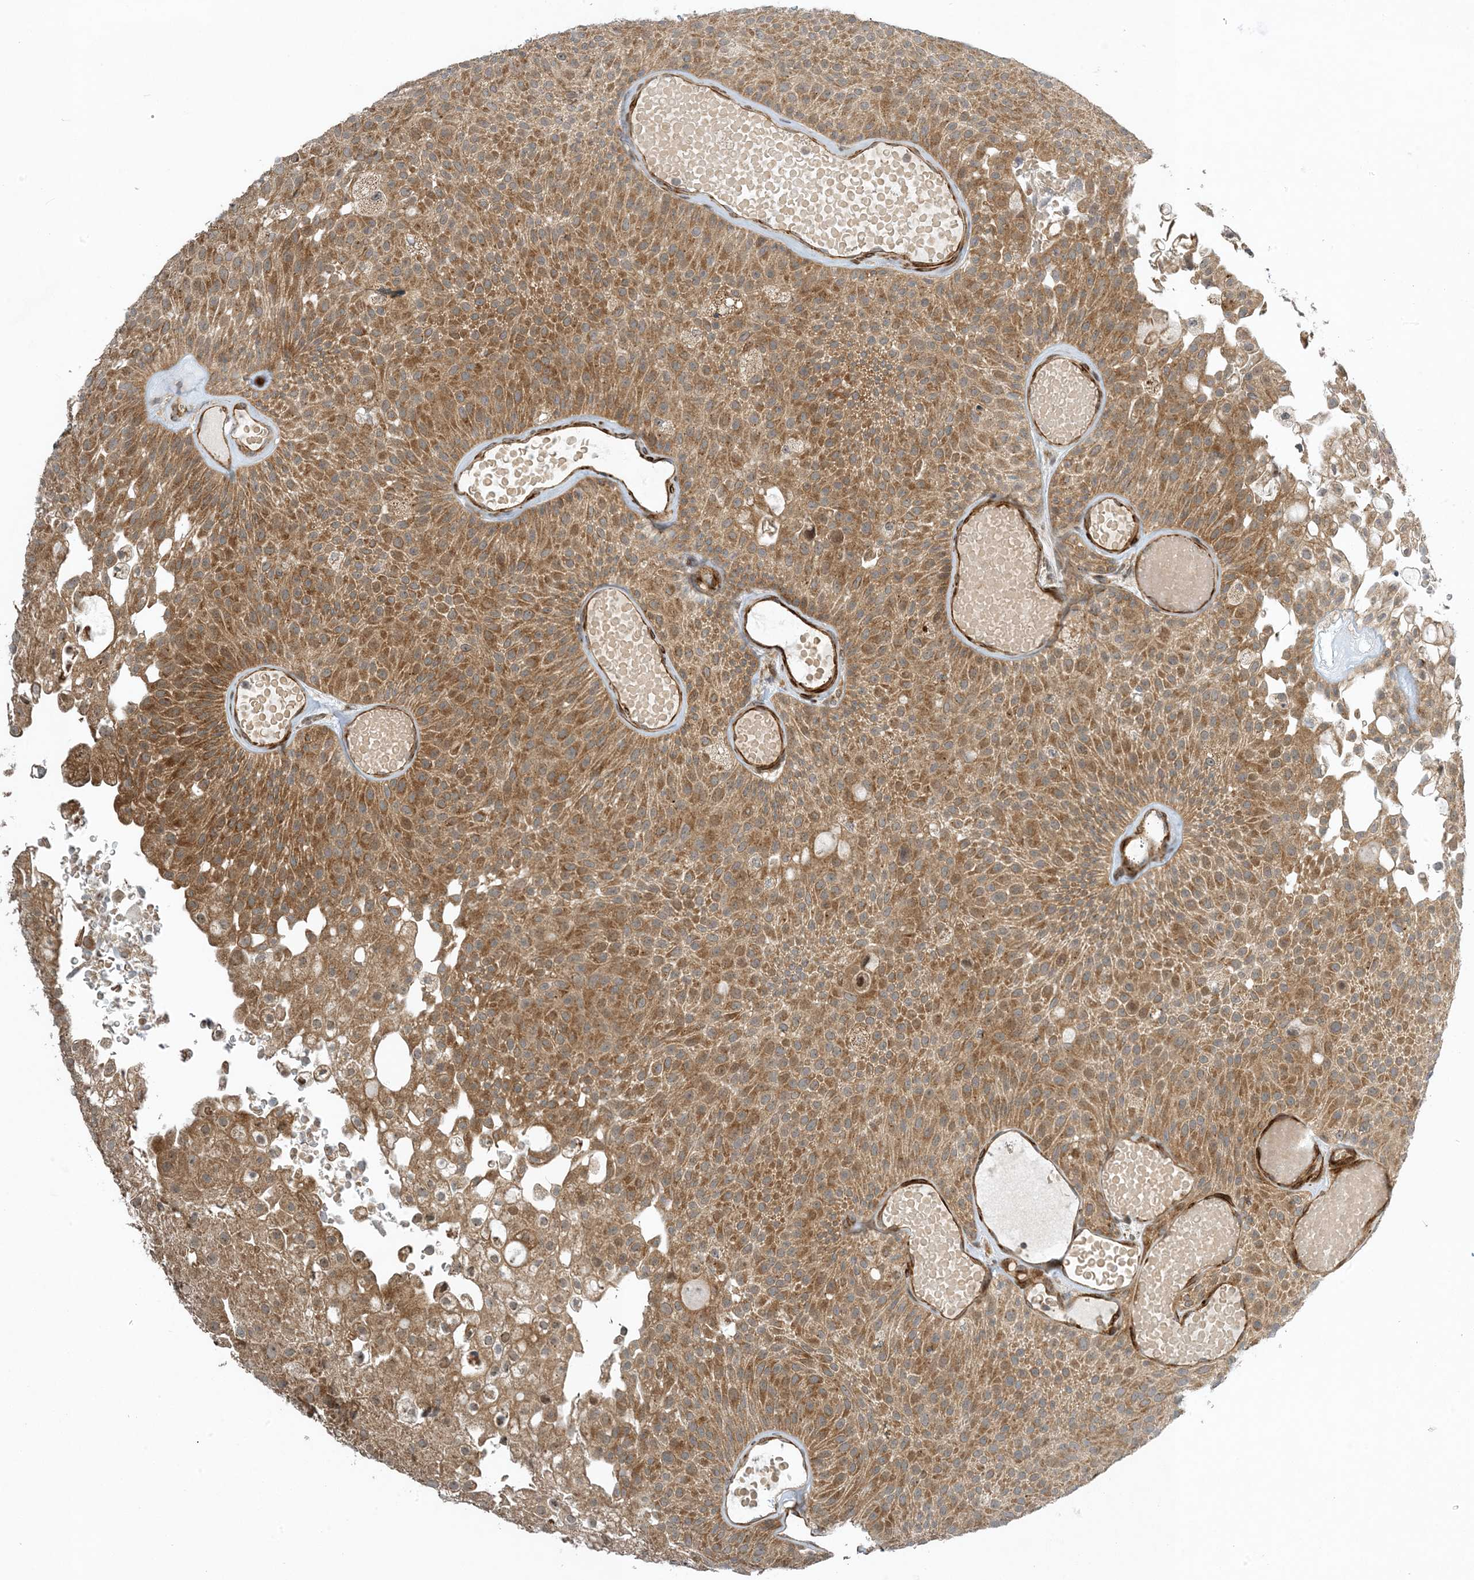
{"staining": {"intensity": "moderate", "quantity": ">75%", "location": "cytoplasmic/membranous"}, "tissue": "urothelial cancer", "cell_type": "Tumor cells", "image_type": "cancer", "snomed": [{"axis": "morphology", "description": "Urothelial carcinoma, Low grade"}, {"axis": "topography", "description": "Urinary bladder"}], "caption": "Low-grade urothelial carcinoma stained for a protein reveals moderate cytoplasmic/membranous positivity in tumor cells.", "gene": "ZBTB3", "patient": {"sex": "male", "age": 78}}